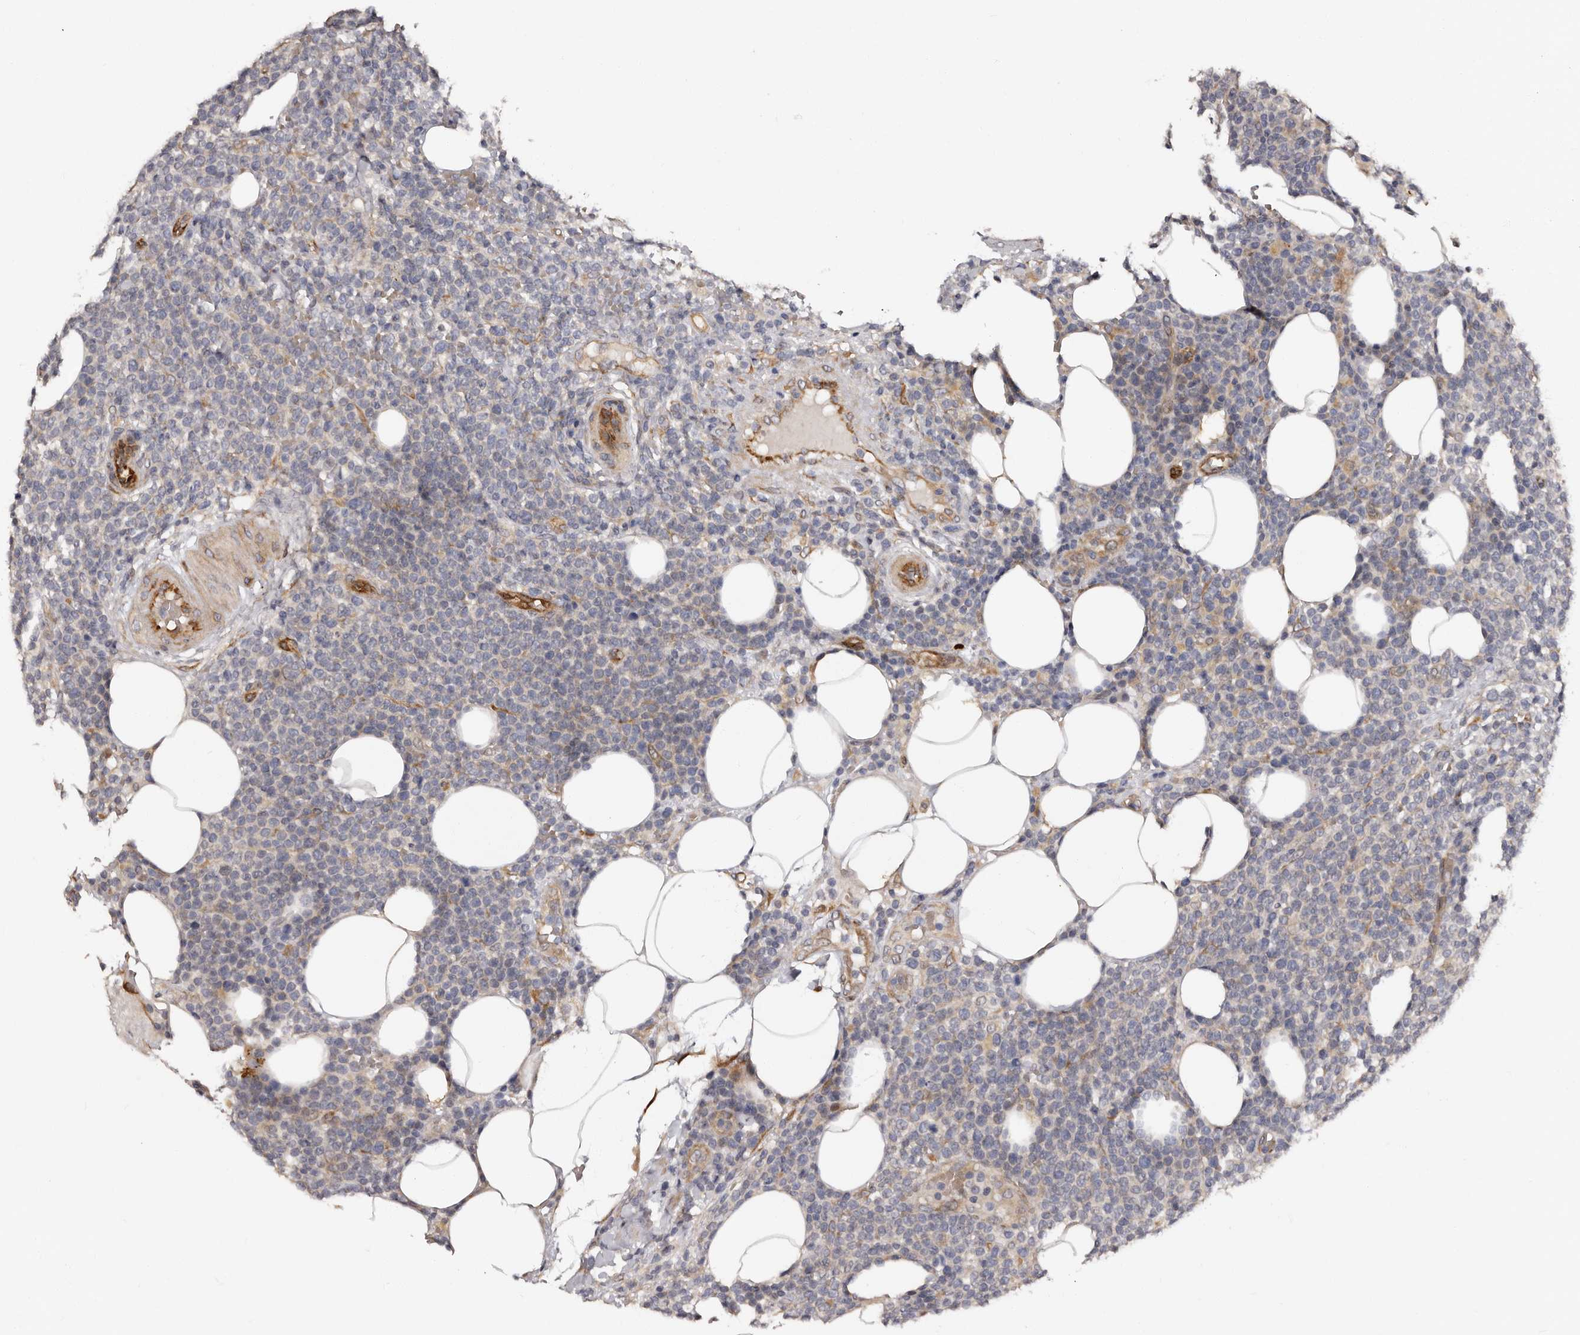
{"staining": {"intensity": "negative", "quantity": "none", "location": "none"}, "tissue": "lymphoma", "cell_type": "Tumor cells", "image_type": "cancer", "snomed": [{"axis": "morphology", "description": "Malignant lymphoma, non-Hodgkin's type, High grade"}, {"axis": "topography", "description": "Lymph node"}], "caption": "The histopathology image displays no staining of tumor cells in lymphoma.", "gene": "TBC1D22B", "patient": {"sex": "male", "age": 61}}